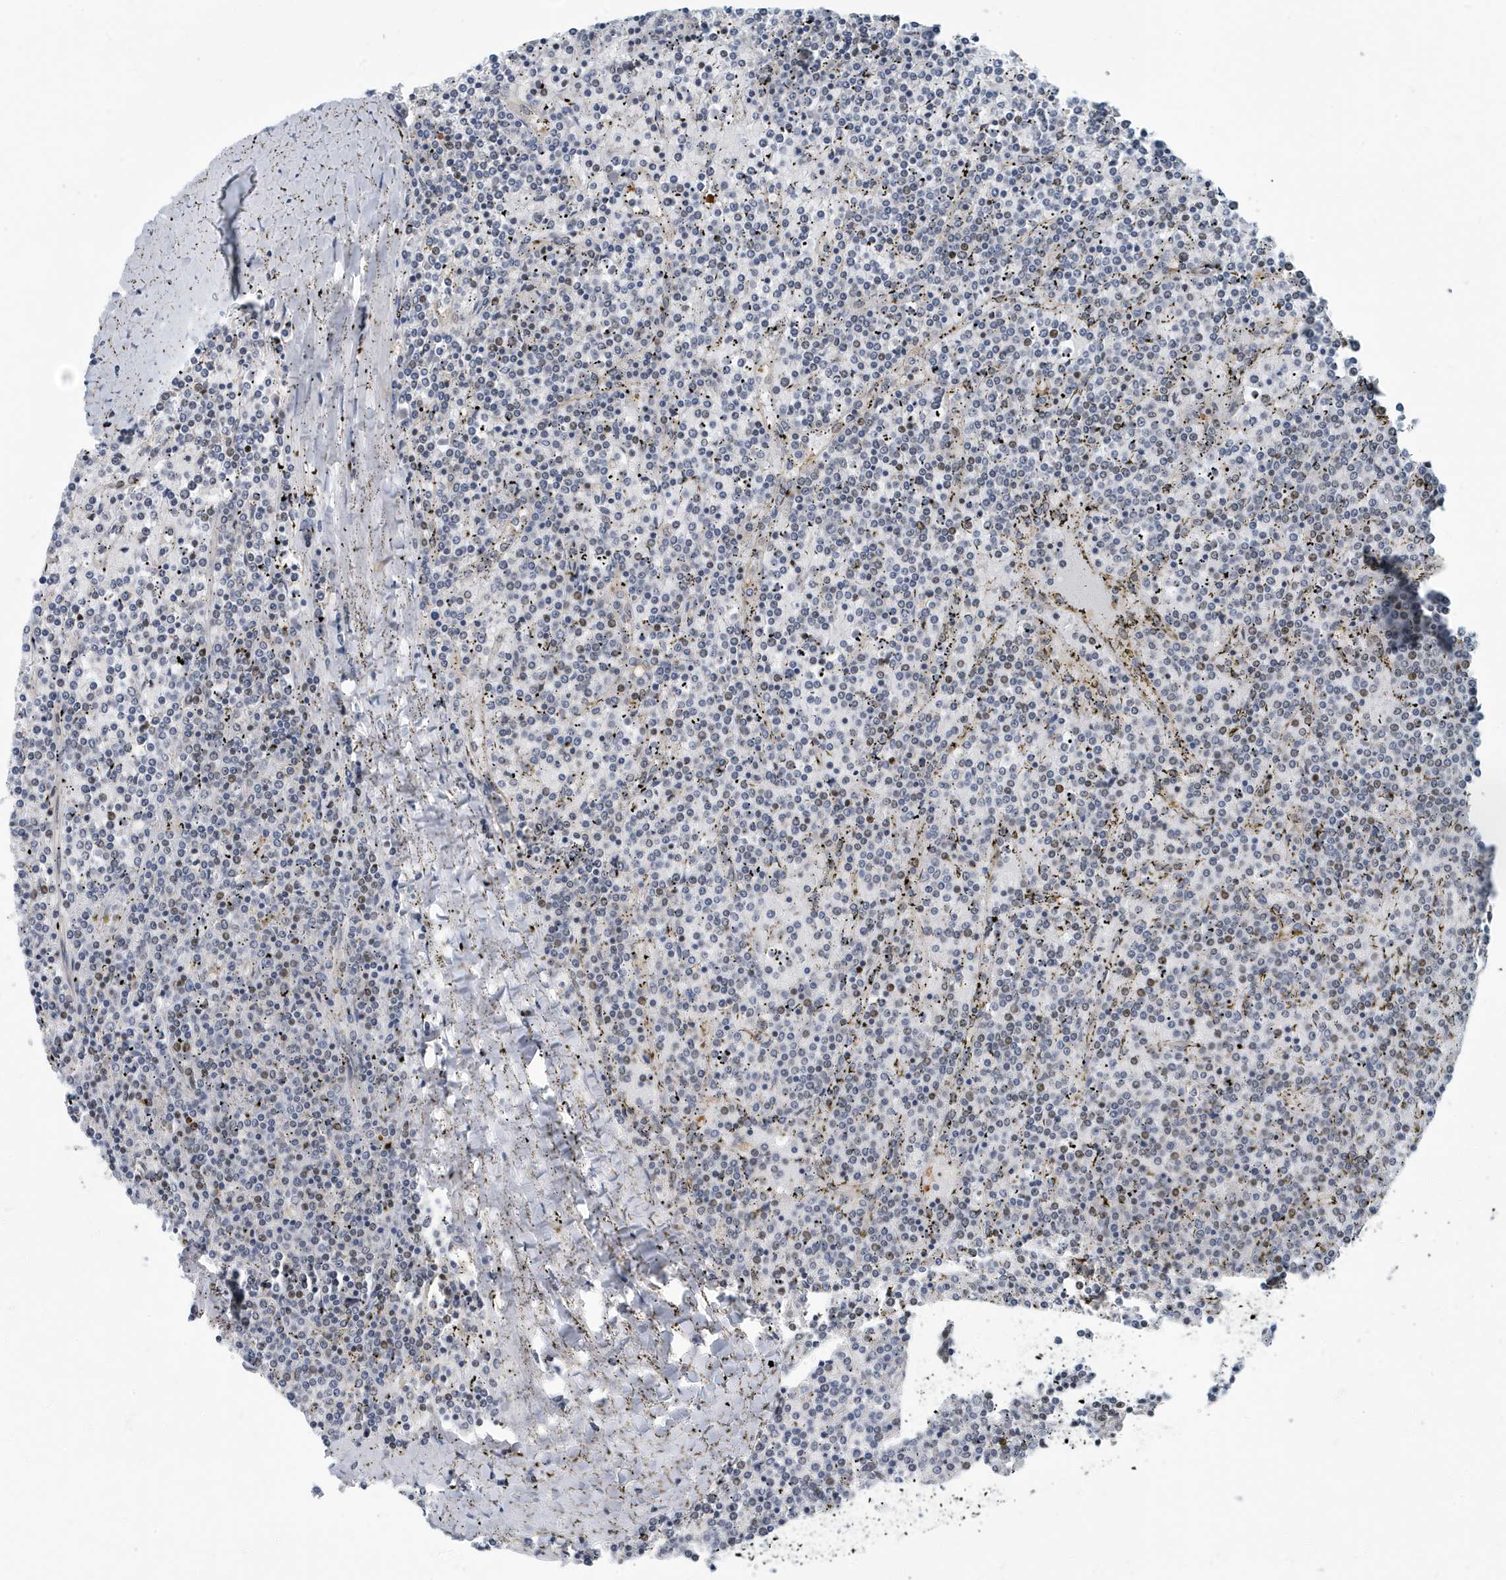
{"staining": {"intensity": "weak", "quantity": "<25%", "location": "nuclear"}, "tissue": "lymphoma", "cell_type": "Tumor cells", "image_type": "cancer", "snomed": [{"axis": "morphology", "description": "Malignant lymphoma, non-Hodgkin's type, Low grade"}, {"axis": "topography", "description": "Spleen"}], "caption": "Tumor cells show no significant protein staining in lymphoma. (Brightfield microscopy of DAB (3,3'-diaminobenzidine) IHC at high magnification).", "gene": "KIF15", "patient": {"sex": "female", "age": 19}}